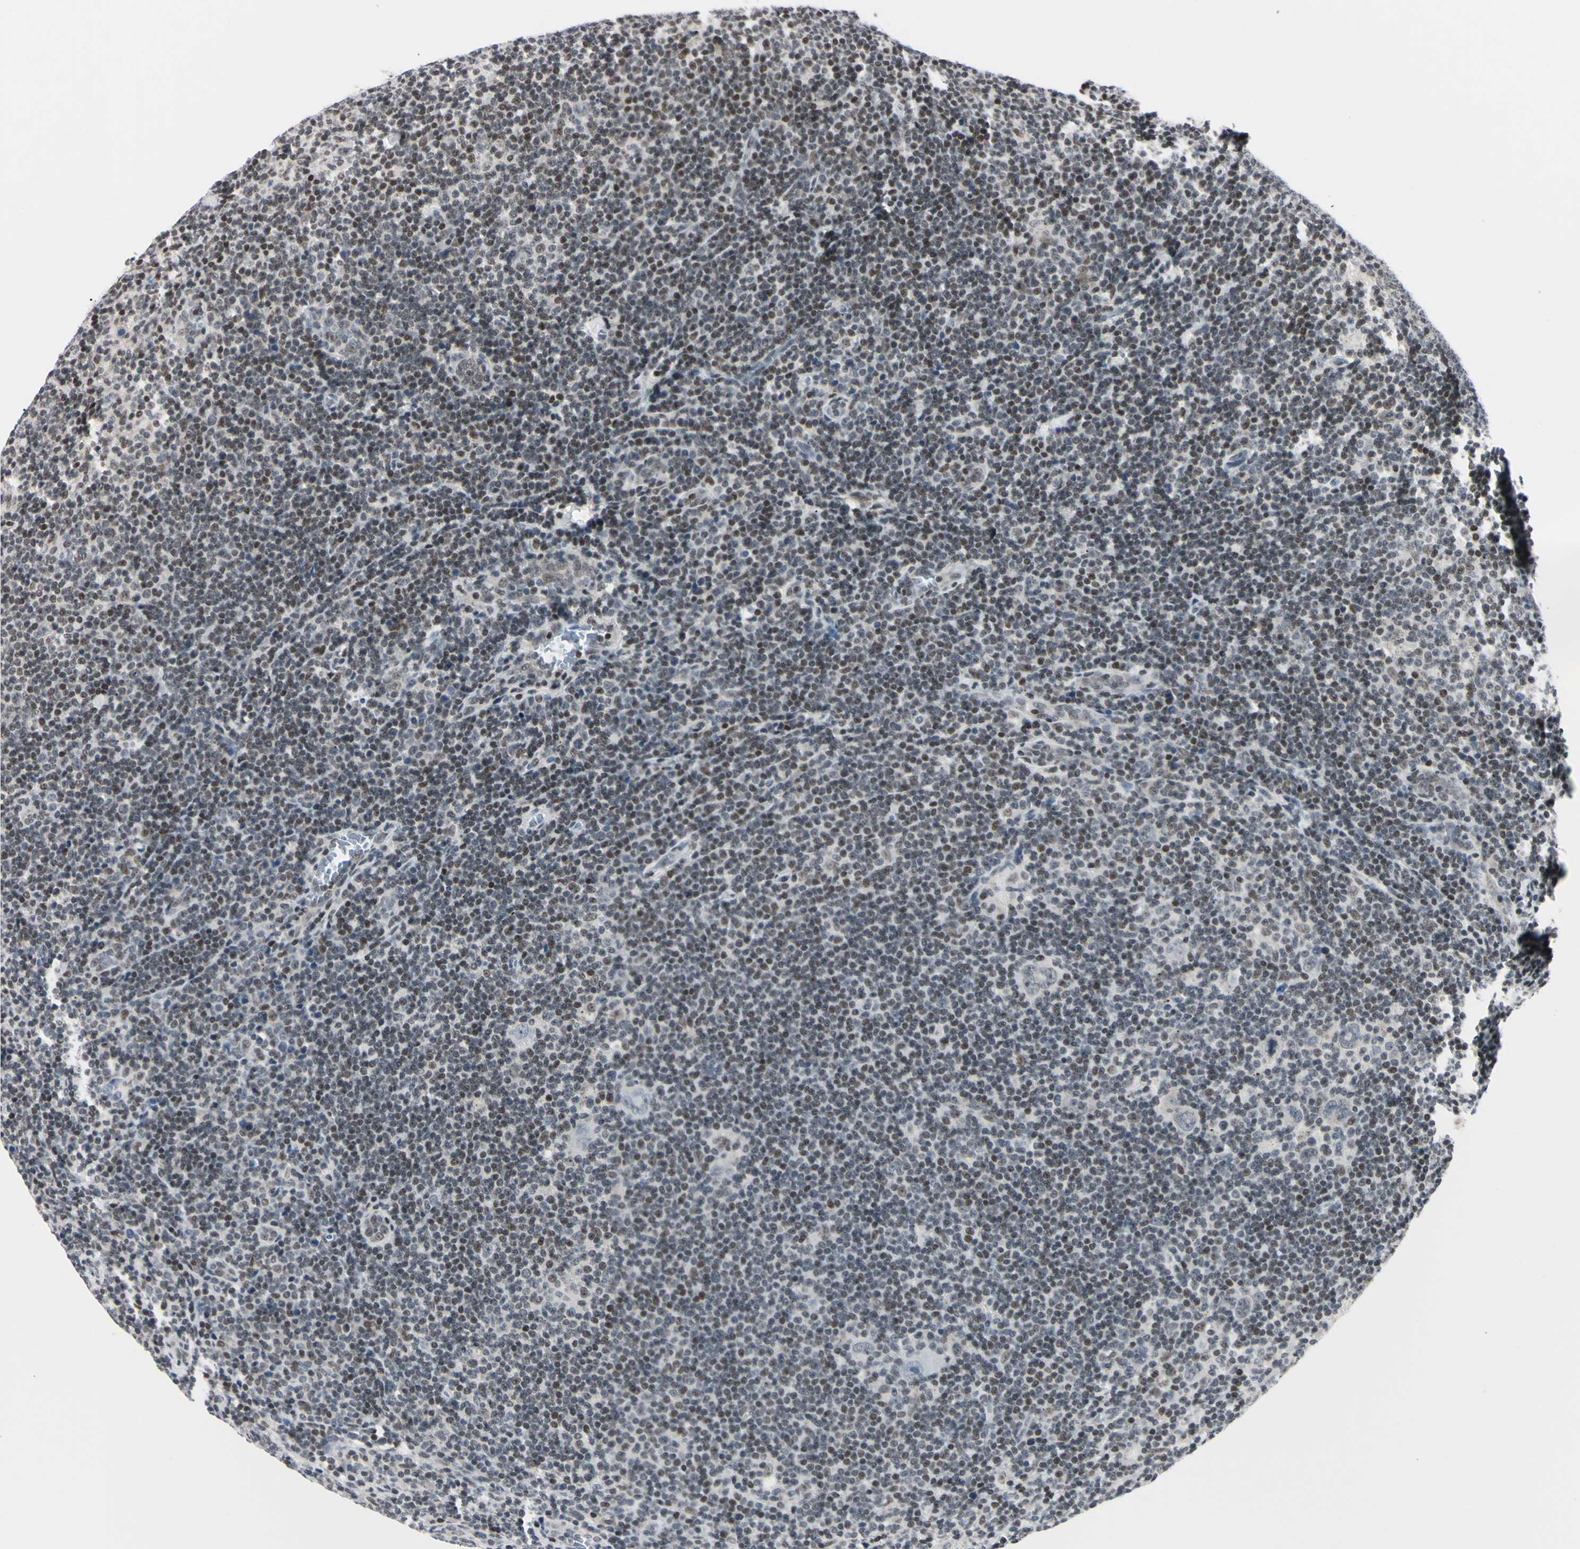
{"staining": {"intensity": "negative", "quantity": "none", "location": "none"}, "tissue": "lymphoma", "cell_type": "Tumor cells", "image_type": "cancer", "snomed": [{"axis": "morphology", "description": "Hodgkin's disease, NOS"}, {"axis": "topography", "description": "Lymph node"}], "caption": "An image of lymphoma stained for a protein reveals no brown staining in tumor cells.", "gene": "C1orf174", "patient": {"sex": "female", "age": 57}}